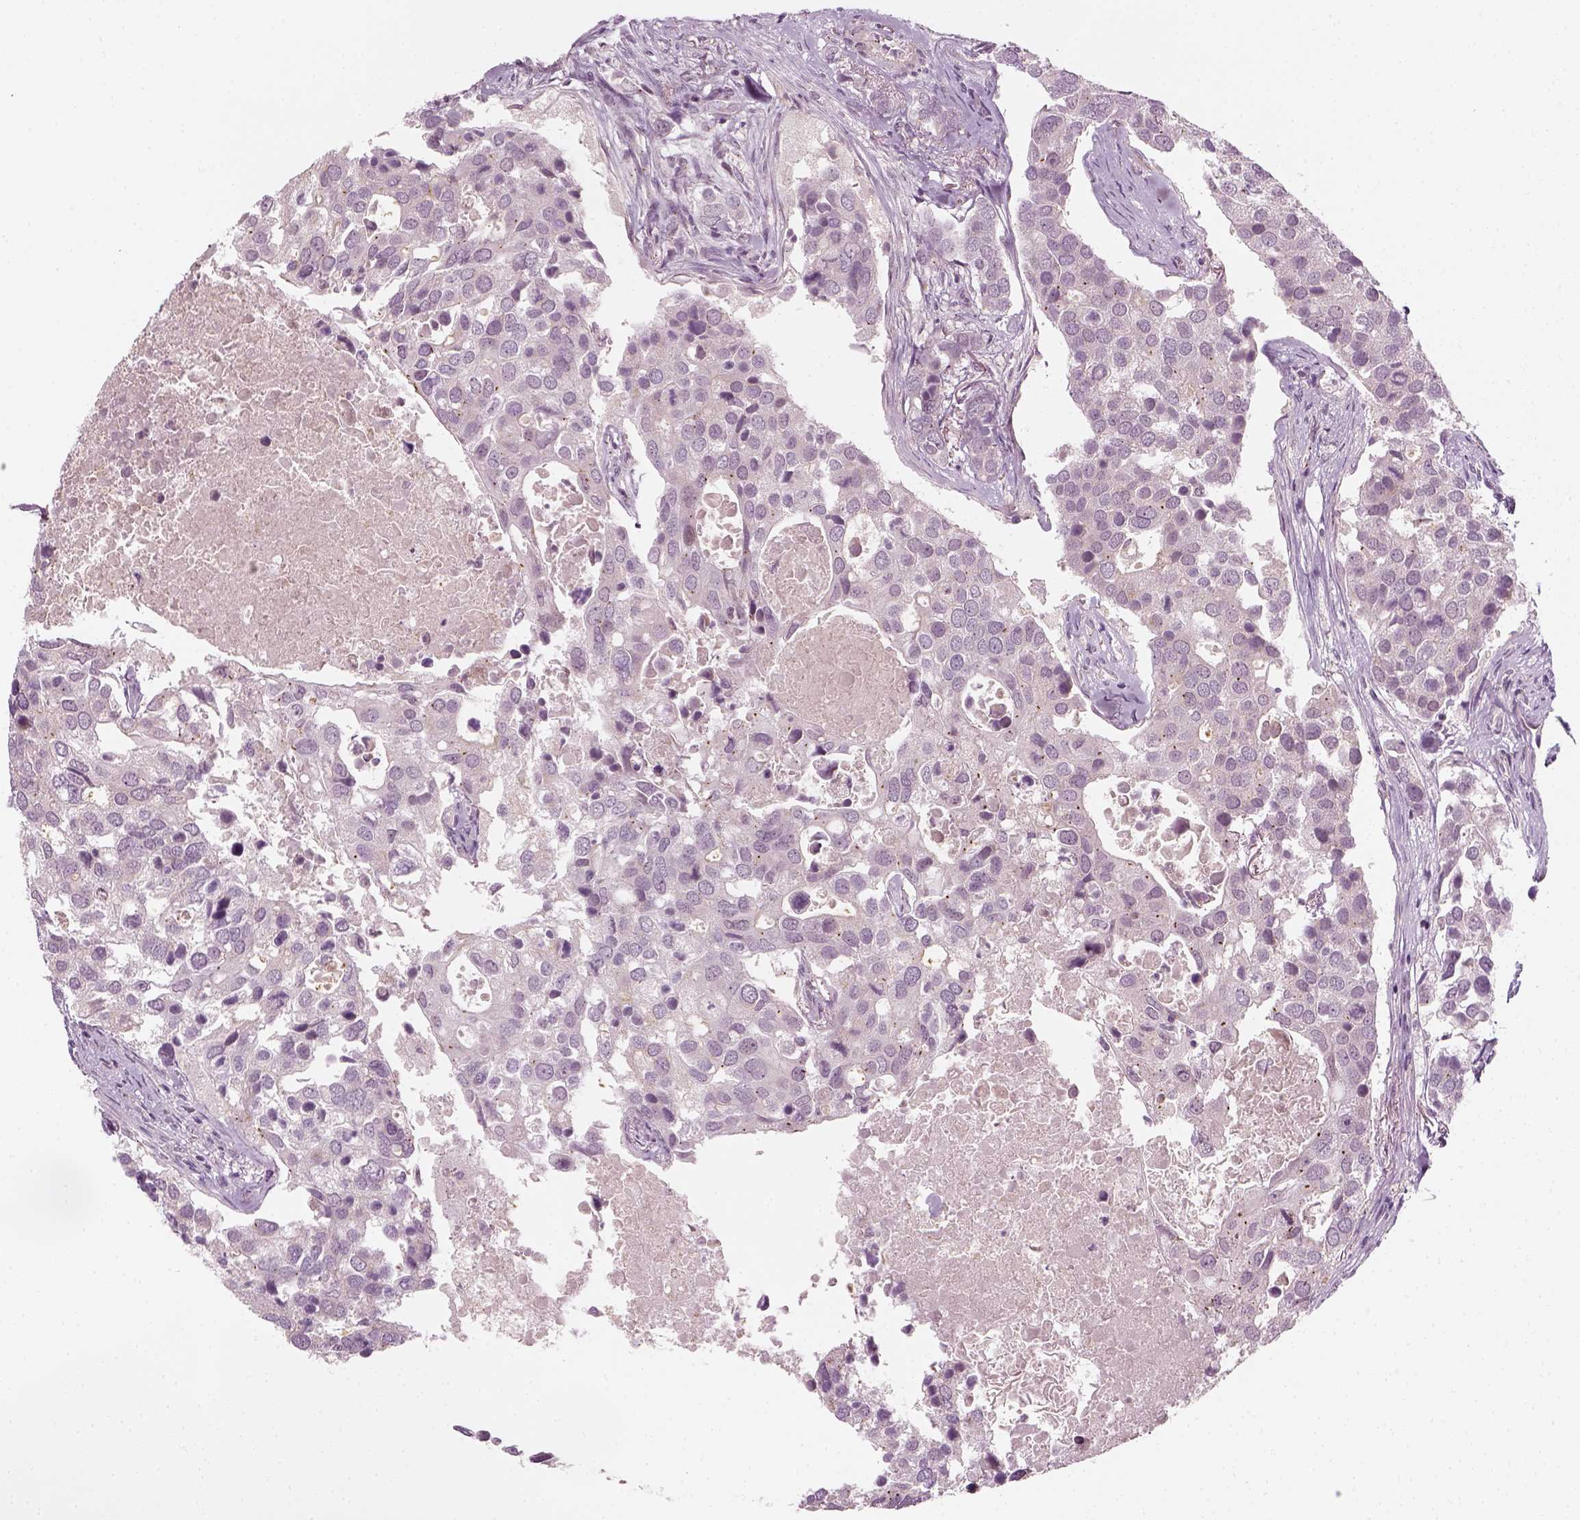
{"staining": {"intensity": "negative", "quantity": "none", "location": "none"}, "tissue": "breast cancer", "cell_type": "Tumor cells", "image_type": "cancer", "snomed": [{"axis": "morphology", "description": "Duct carcinoma"}, {"axis": "topography", "description": "Breast"}], "caption": "This image is of breast cancer (intraductal carcinoma) stained with immunohistochemistry to label a protein in brown with the nuclei are counter-stained blue. There is no staining in tumor cells. The staining was performed using DAB to visualize the protein expression in brown, while the nuclei were stained in blue with hematoxylin (Magnification: 20x).", "gene": "MLIP", "patient": {"sex": "female", "age": 83}}